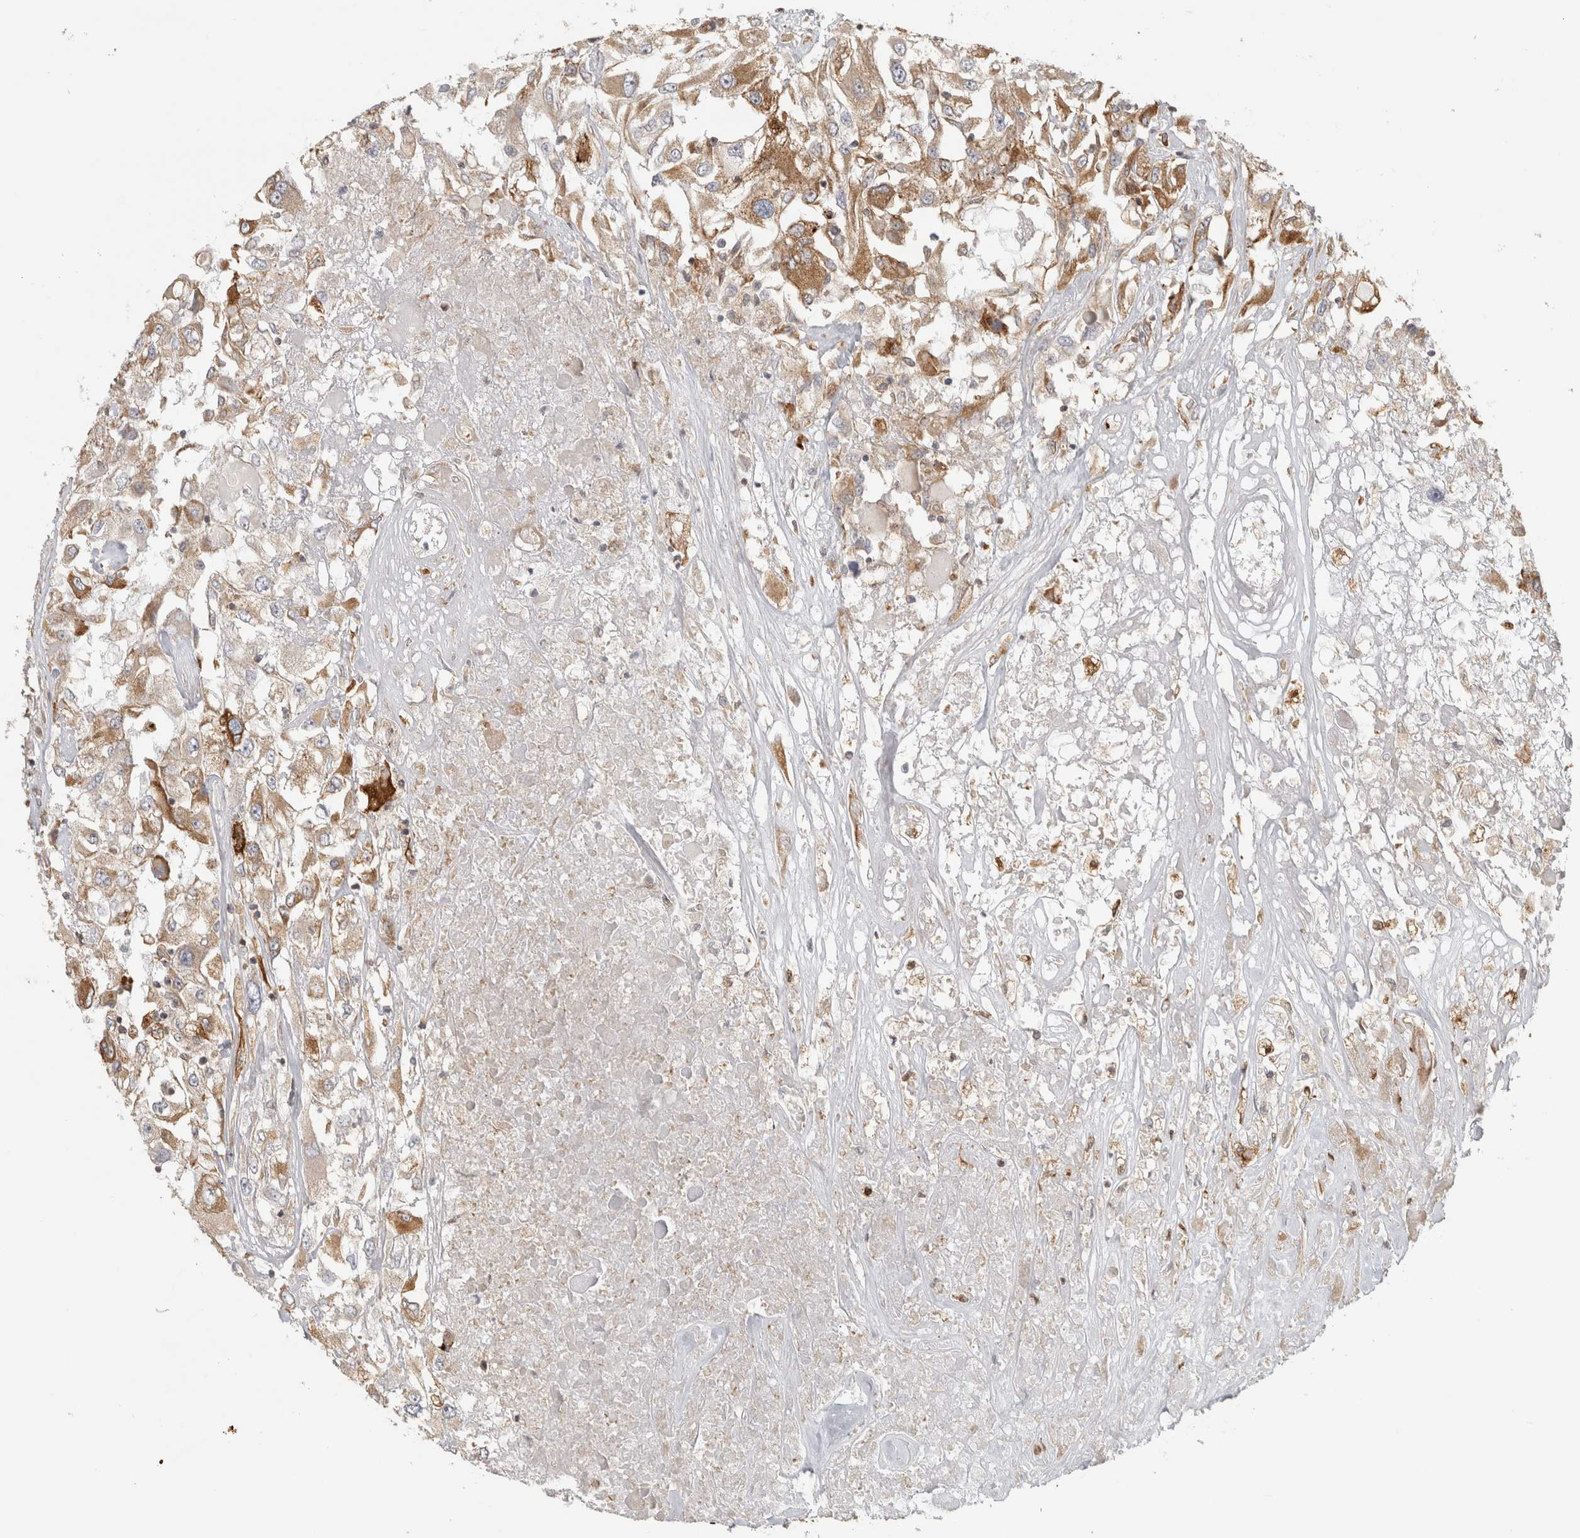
{"staining": {"intensity": "moderate", "quantity": ">75%", "location": "cytoplasmic/membranous"}, "tissue": "renal cancer", "cell_type": "Tumor cells", "image_type": "cancer", "snomed": [{"axis": "morphology", "description": "Adenocarcinoma, NOS"}, {"axis": "topography", "description": "Kidney"}], "caption": "Protein expression analysis of renal cancer exhibits moderate cytoplasmic/membranous expression in about >75% of tumor cells. (IHC, brightfield microscopy, high magnification).", "gene": "HLA-E", "patient": {"sex": "female", "age": 52}}